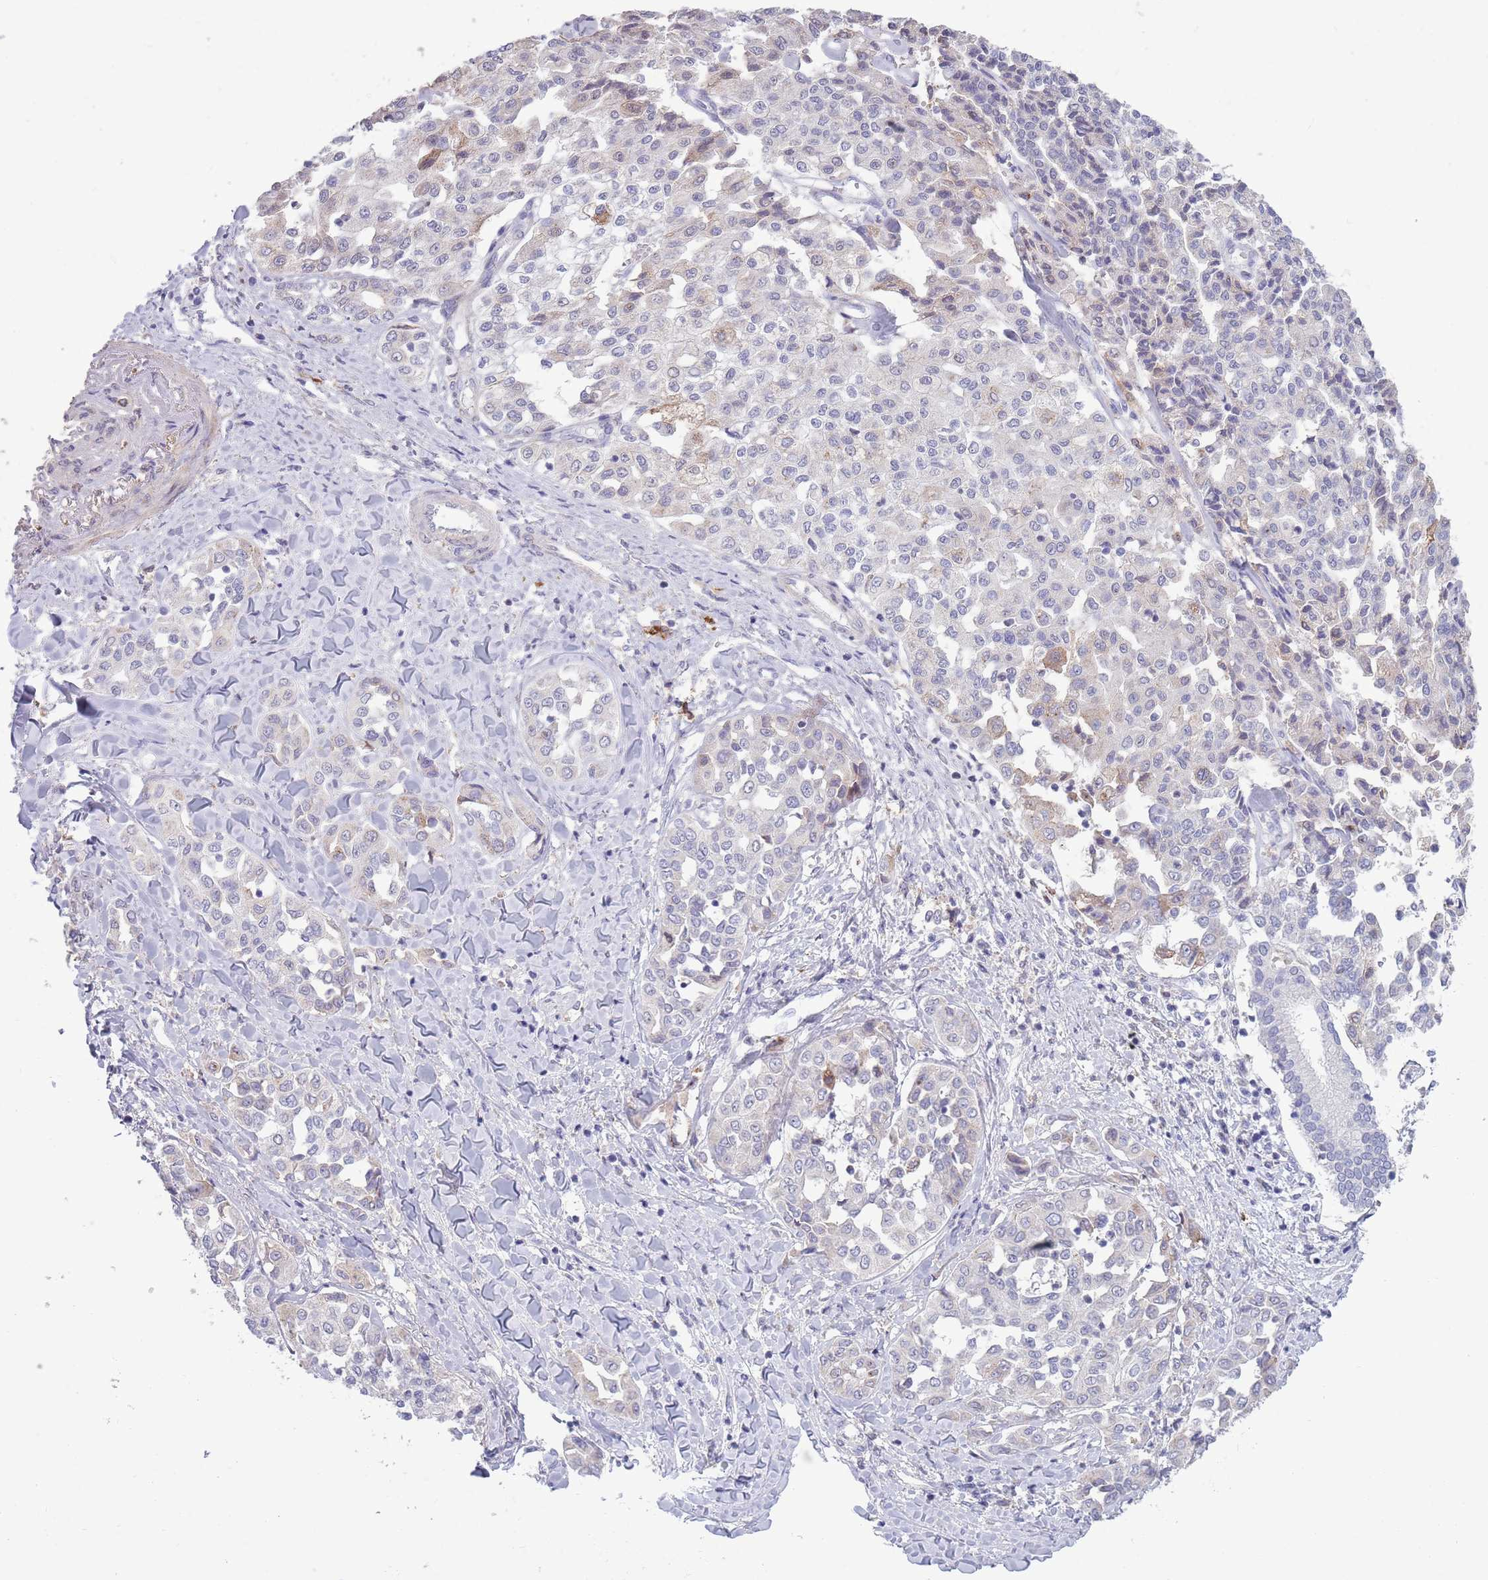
{"staining": {"intensity": "weak", "quantity": "<25%", "location": "cytoplasmic/membranous"}, "tissue": "liver cancer", "cell_type": "Tumor cells", "image_type": "cancer", "snomed": [{"axis": "morphology", "description": "Cholangiocarcinoma"}, {"axis": "topography", "description": "Liver"}], "caption": "IHC photomicrograph of human liver cancer (cholangiocarcinoma) stained for a protein (brown), which reveals no staining in tumor cells. (Stains: DAB immunohistochemistry with hematoxylin counter stain, Microscopy: brightfield microscopy at high magnification).", "gene": "ACSBG1", "patient": {"sex": "female", "age": 77}}